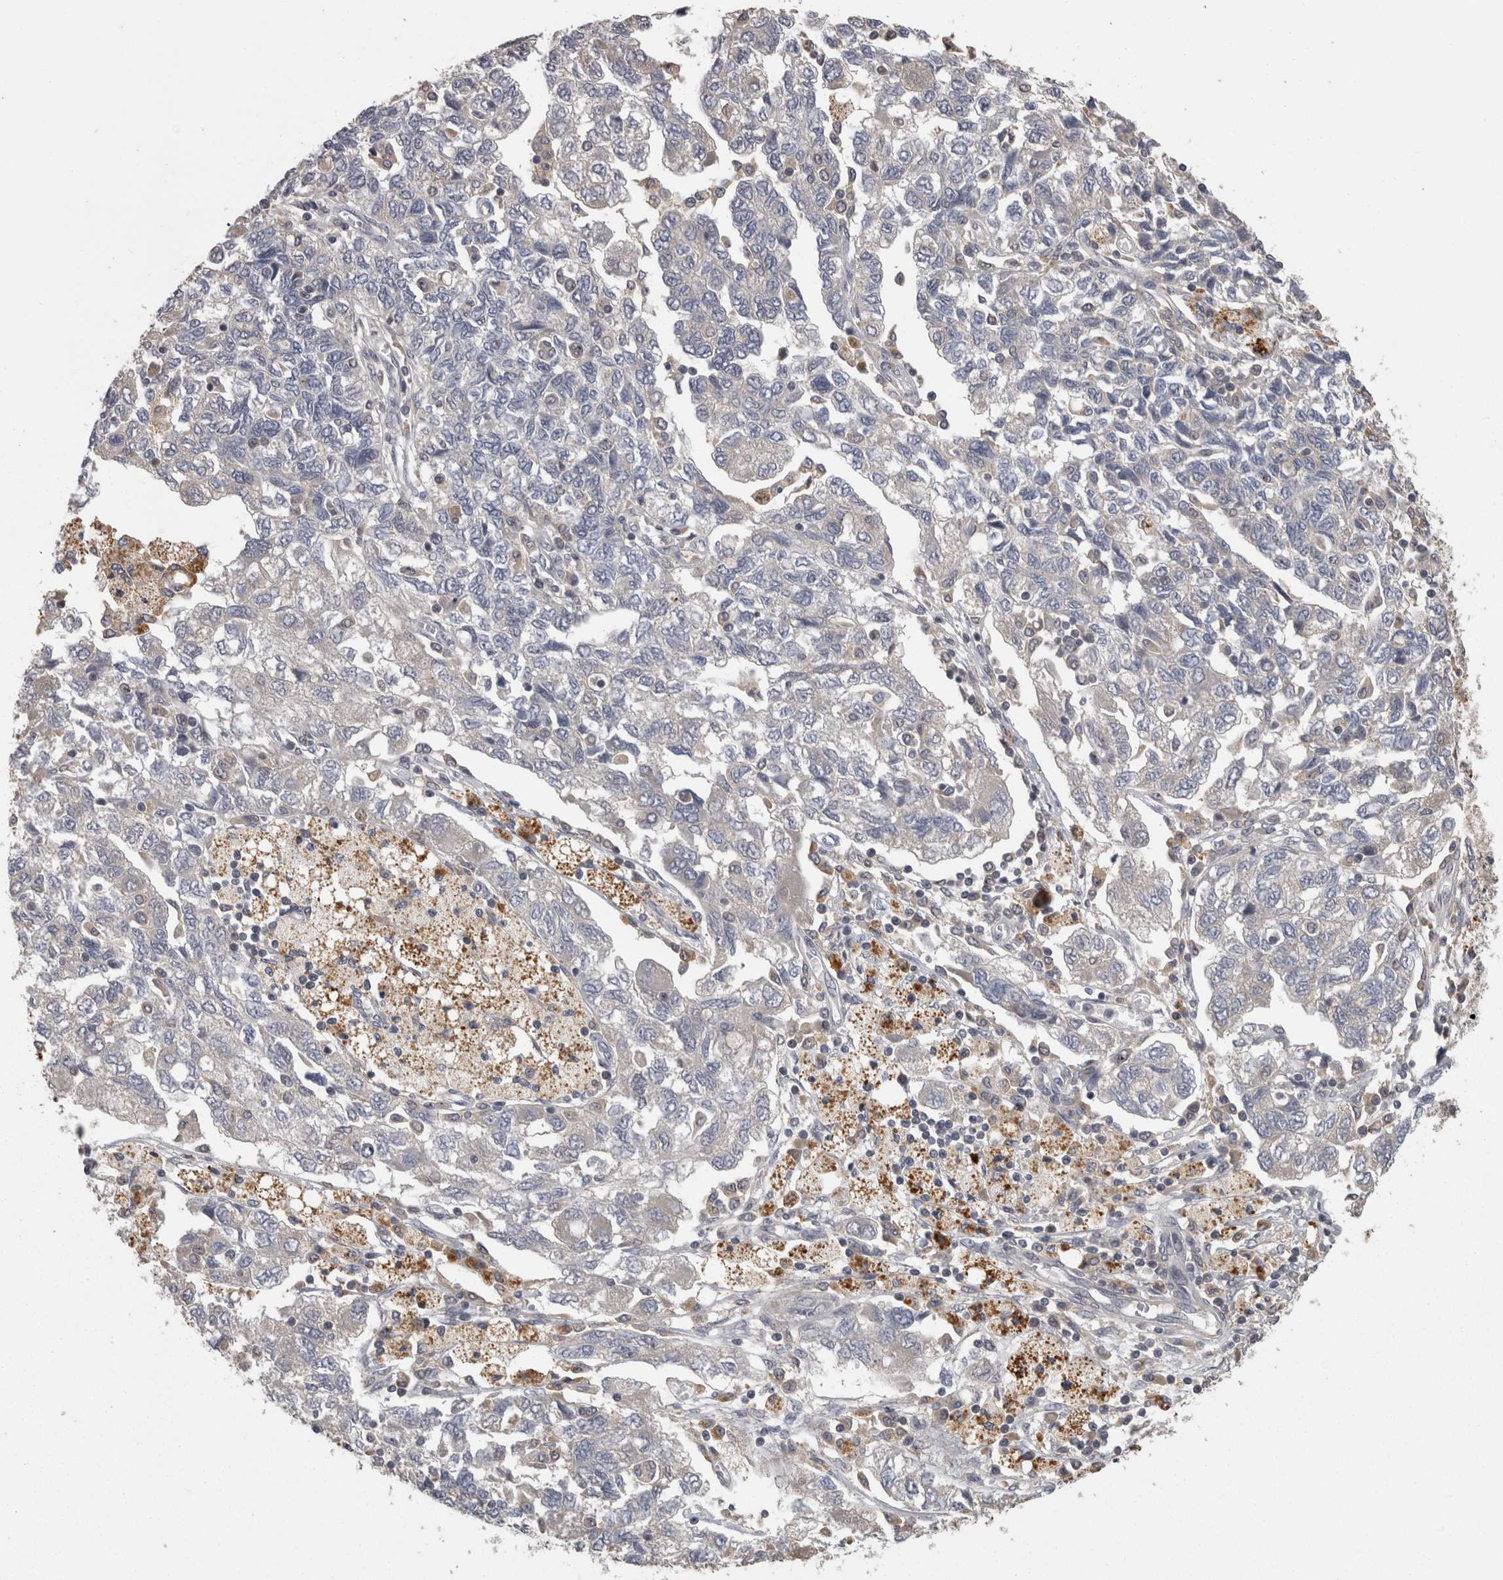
{"staining": {"intensity": "negative", "quantity": "none", "location": "none"}, "tissue": "ovarian cancer", "cell_type": "Tumor cells", "image_type": "cancer", "snomed": [{"axis": "morphology", "description": "Carcinoma, NOS"}, {"axis": "morphology", "description": "Cystadenocarcinoma, serous, NOS"}, {"axis": "topography", "description": "Ovary"}], "caption": "A micrograph of human ovarian cancer is negative for staining in tumor cells.", "gene": "PCM1", "patient": {"sex": "female", "age": 69}}